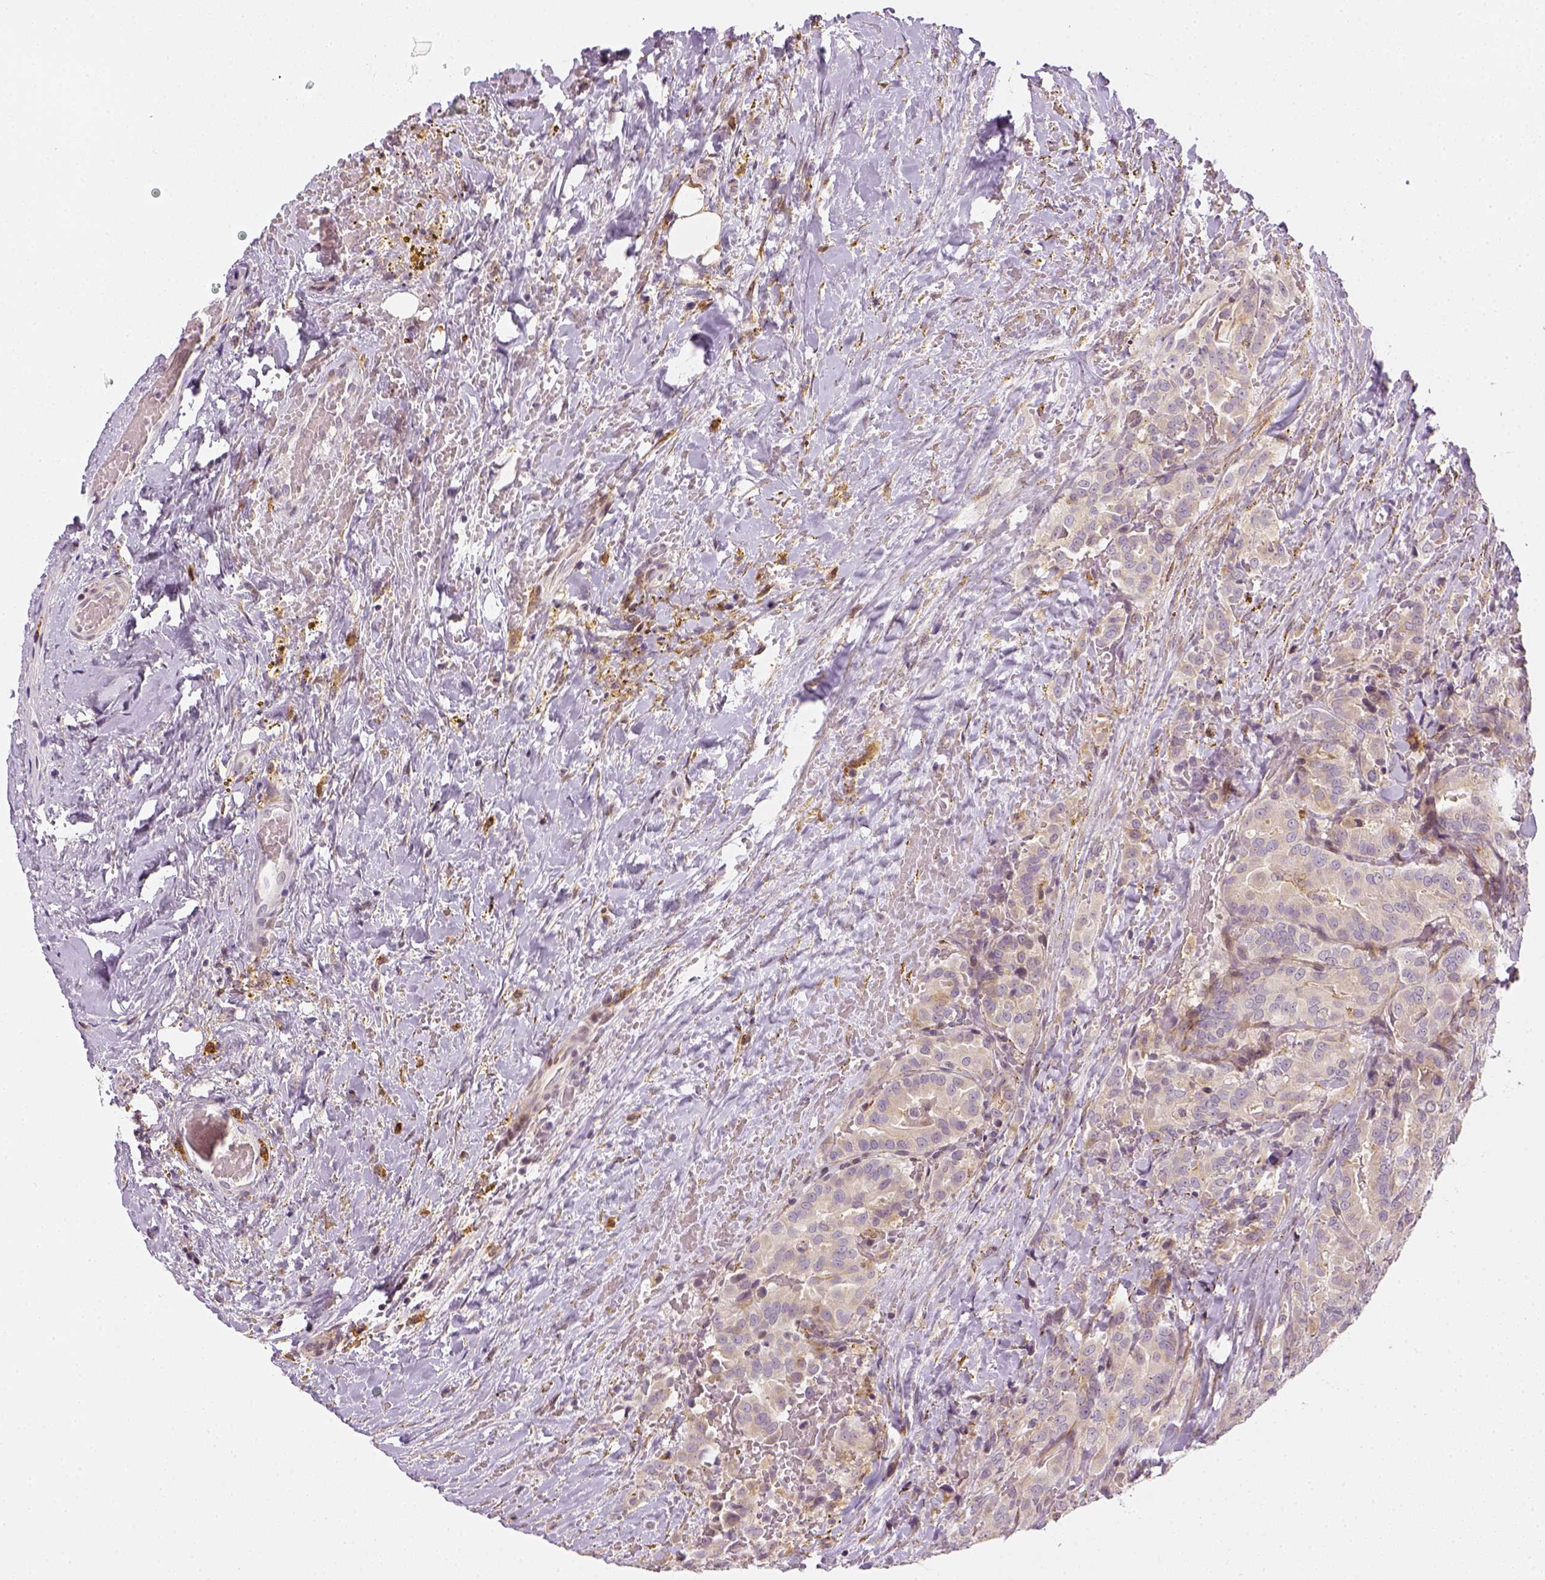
{"staining": {"intensity": "negative", "quantity": "none", "location": "none"}, "tissue": "thyroid cancer", "cell_type": "Tumor cells", "image_type": "cancer", "snomed": [{"axis": "morphology", "description": "Papillary adenocarcinoma, NOS"}, {"axis": "topography", "description": "Thyroid gland"}], "caption": "Immunohistochemistry (IHC) photomicrograph of neoplastic tissue: thyroid cancer (papillary adenocarcinoma) stained with DAB exhibits no significant protein staining in tumor cells.", "gene": "CD14", "patient": {"sex": "male", "age": 61}}